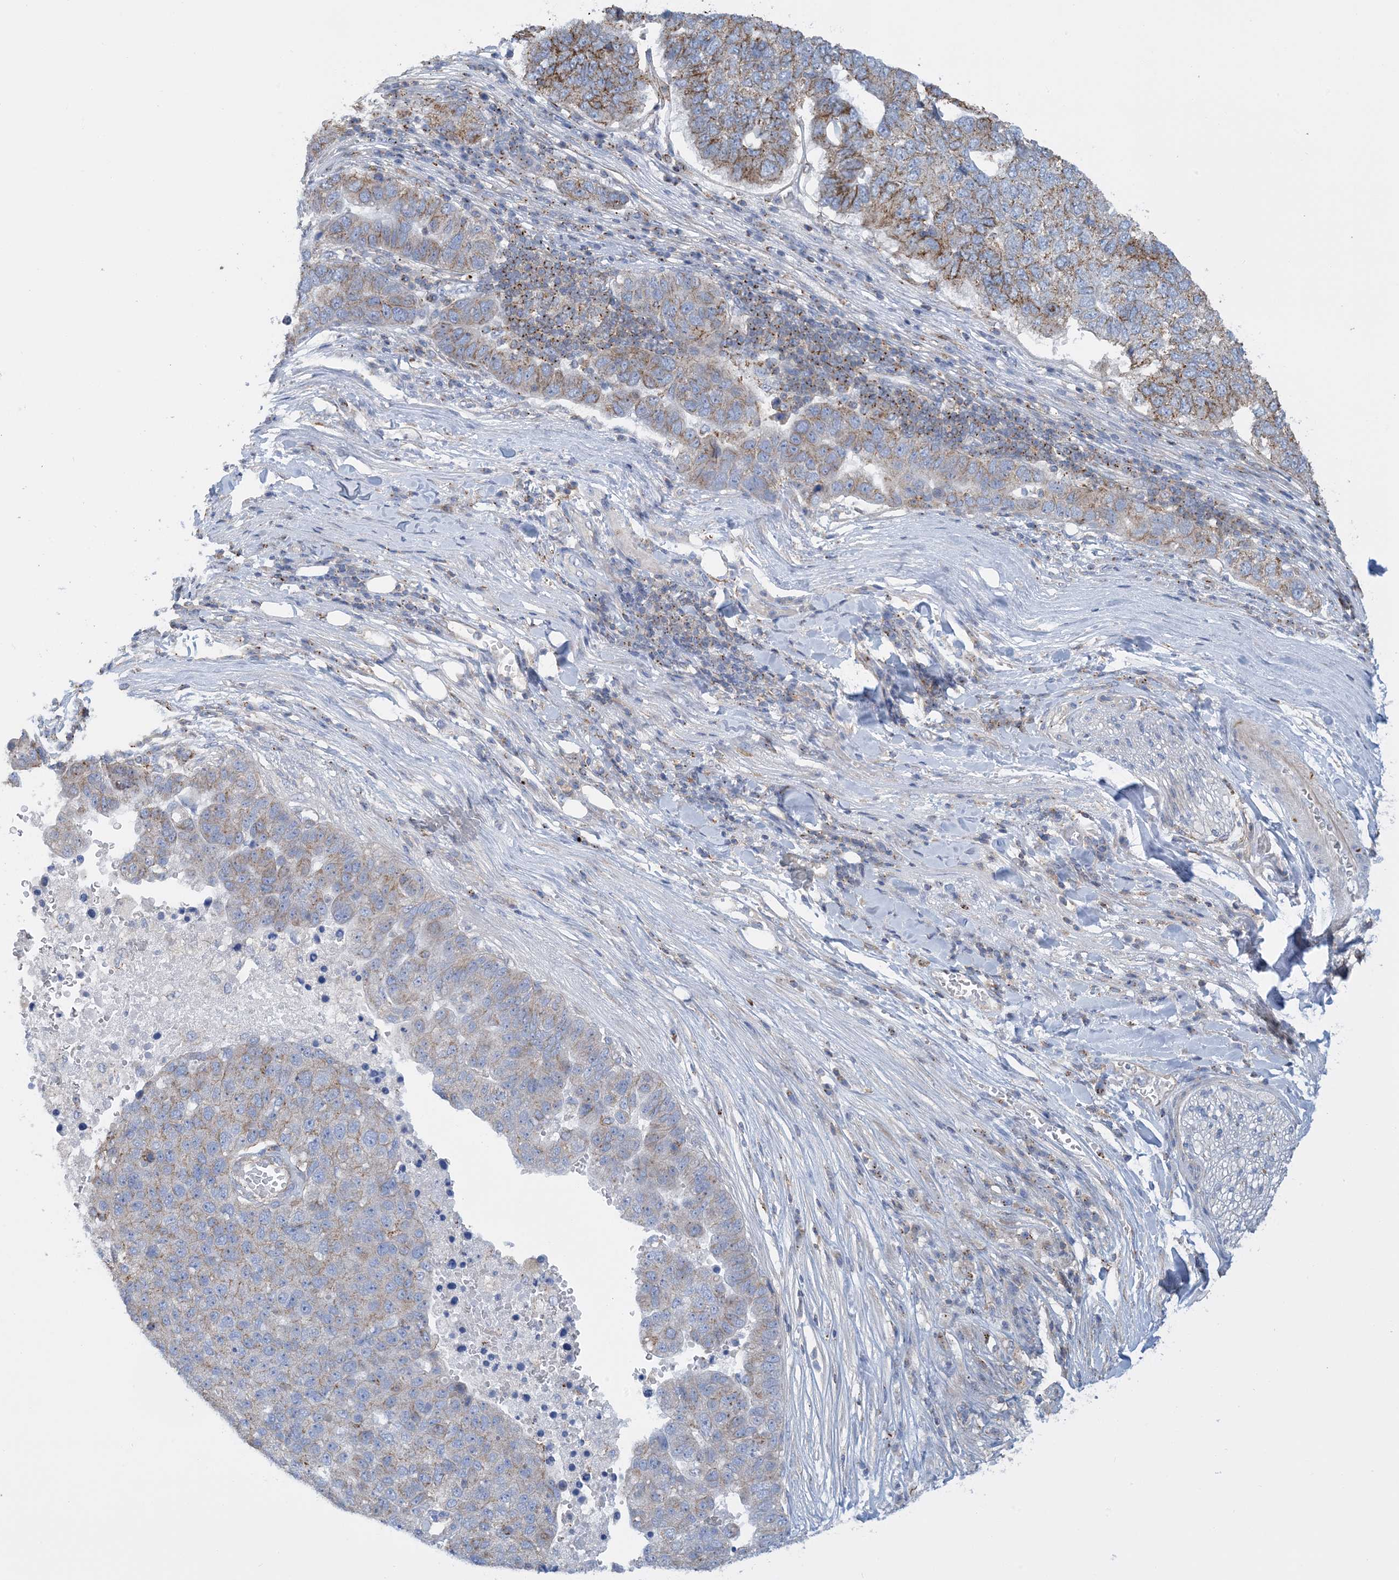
{"staining": {"intensity": "moderate", "quantity": "25%-75%", "location": "cytoplasmic/membranous"}, "tissue": "pancreatic cancer", "cell_type": "Tumor cells", "image_type": "cancer", "snomed": [{"axis": "morphology", "description": "Adenocarcinoma, NOS"}, {"axis": "topography", "description": "Pancreas"}], "caption": "A brown stain shows moderate cytoplasmic/membranous staining of a protein in human pancreatic adenocarcinoma tumor cells.", "gene": "CALHM5", "patient": {"sex": "female", "age": 61}}